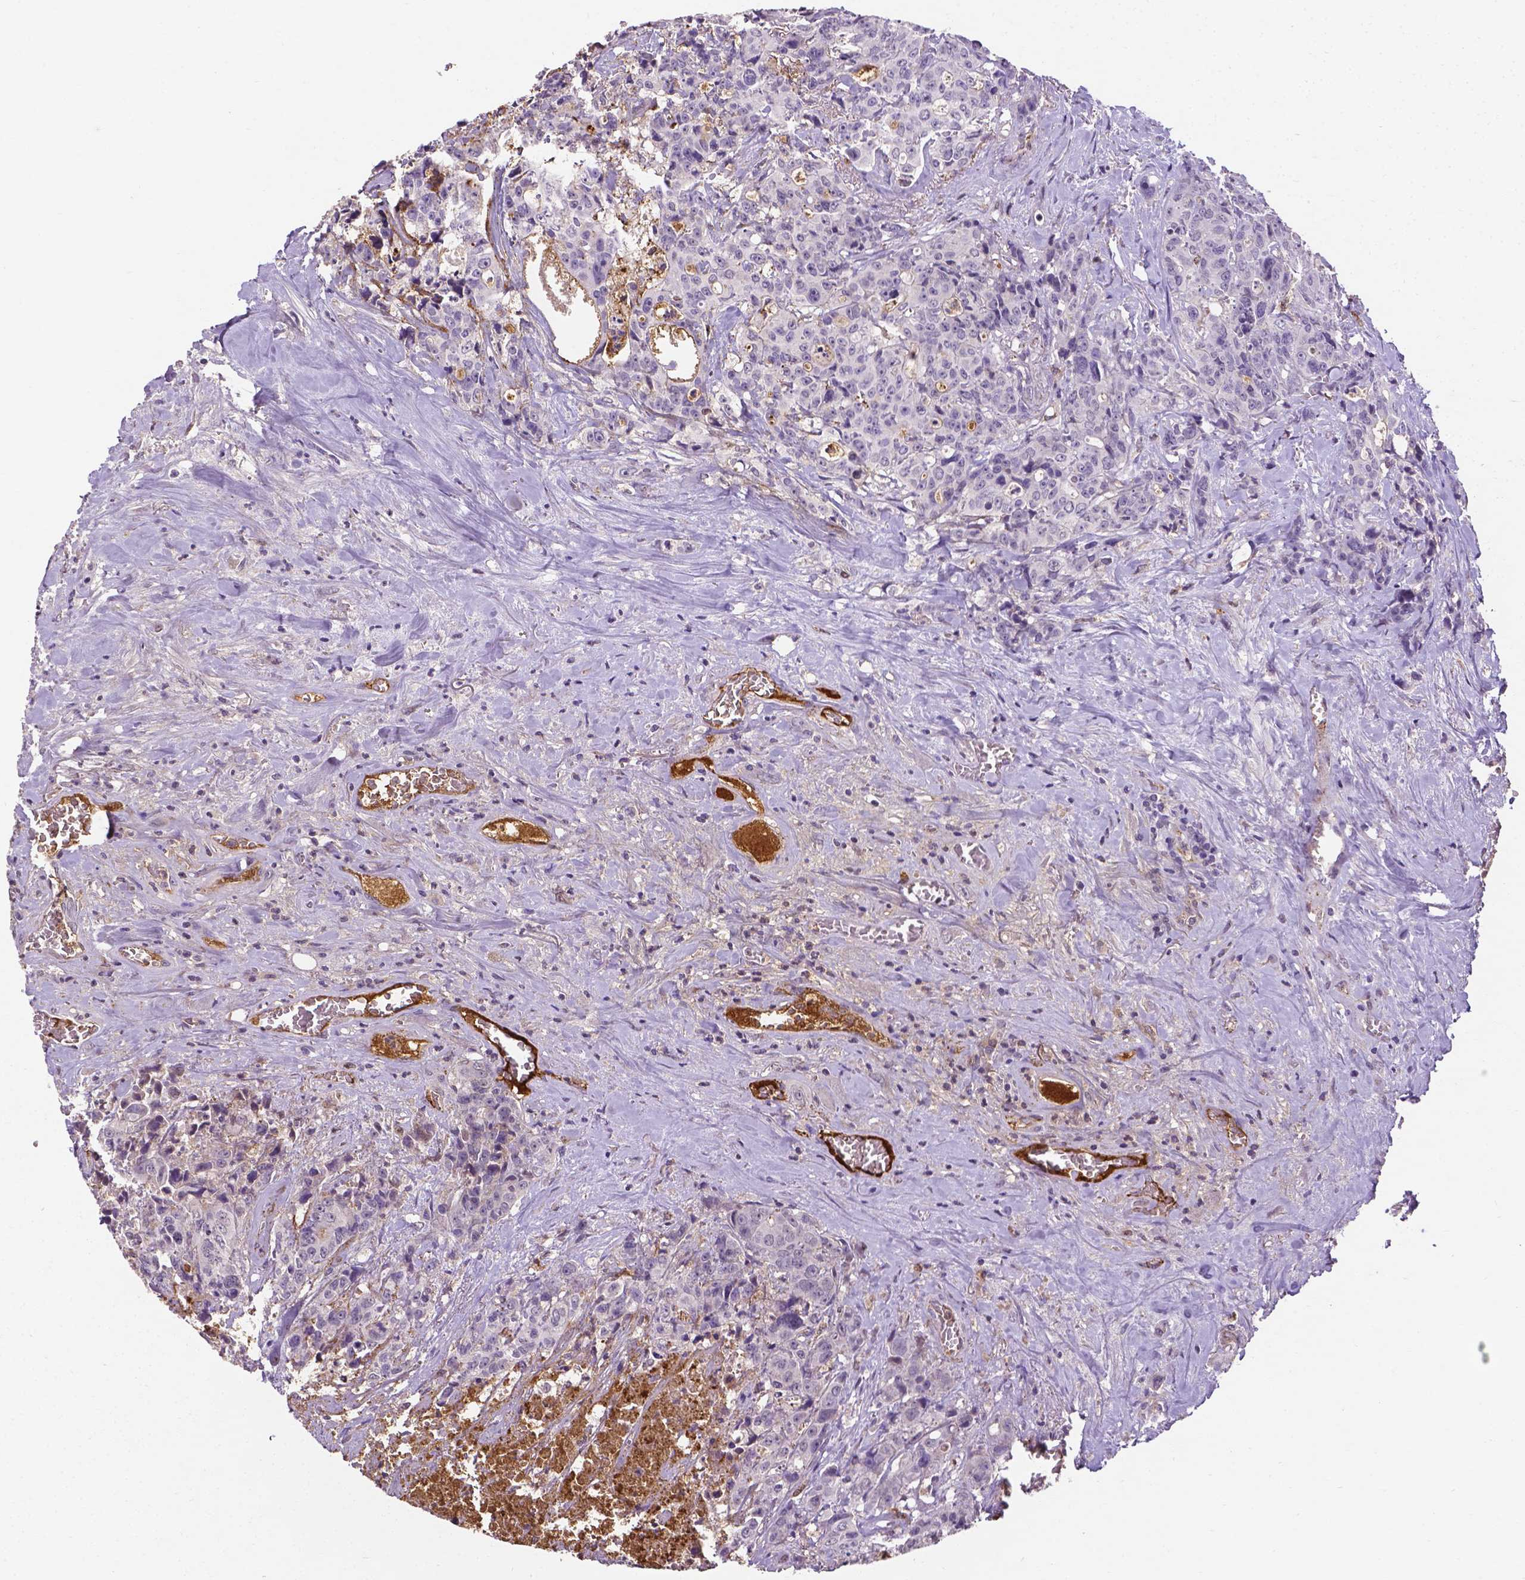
{"staining": {"intensity": "negative", "quantity": "none", "location": "none"}, "tissue": "colorectal cancer", "cell_type": "Tumor cells", "image_type": "cancer", "snomed": [{"axis": "morphology", "description": "Adenocarcinoma, NOS"}, {"axis": "topography", "description": "Rectum"}], "caption": "A histopathology image of human colorectal cancer is negative for staining in tumor cells. Brightfield microscopy of immunohistochemistry stained with DAB (brown) and hematoxylin (blue), captured at high magnification.", "gene": "APOE", "patient": {"sex": "female", "age": 62}}